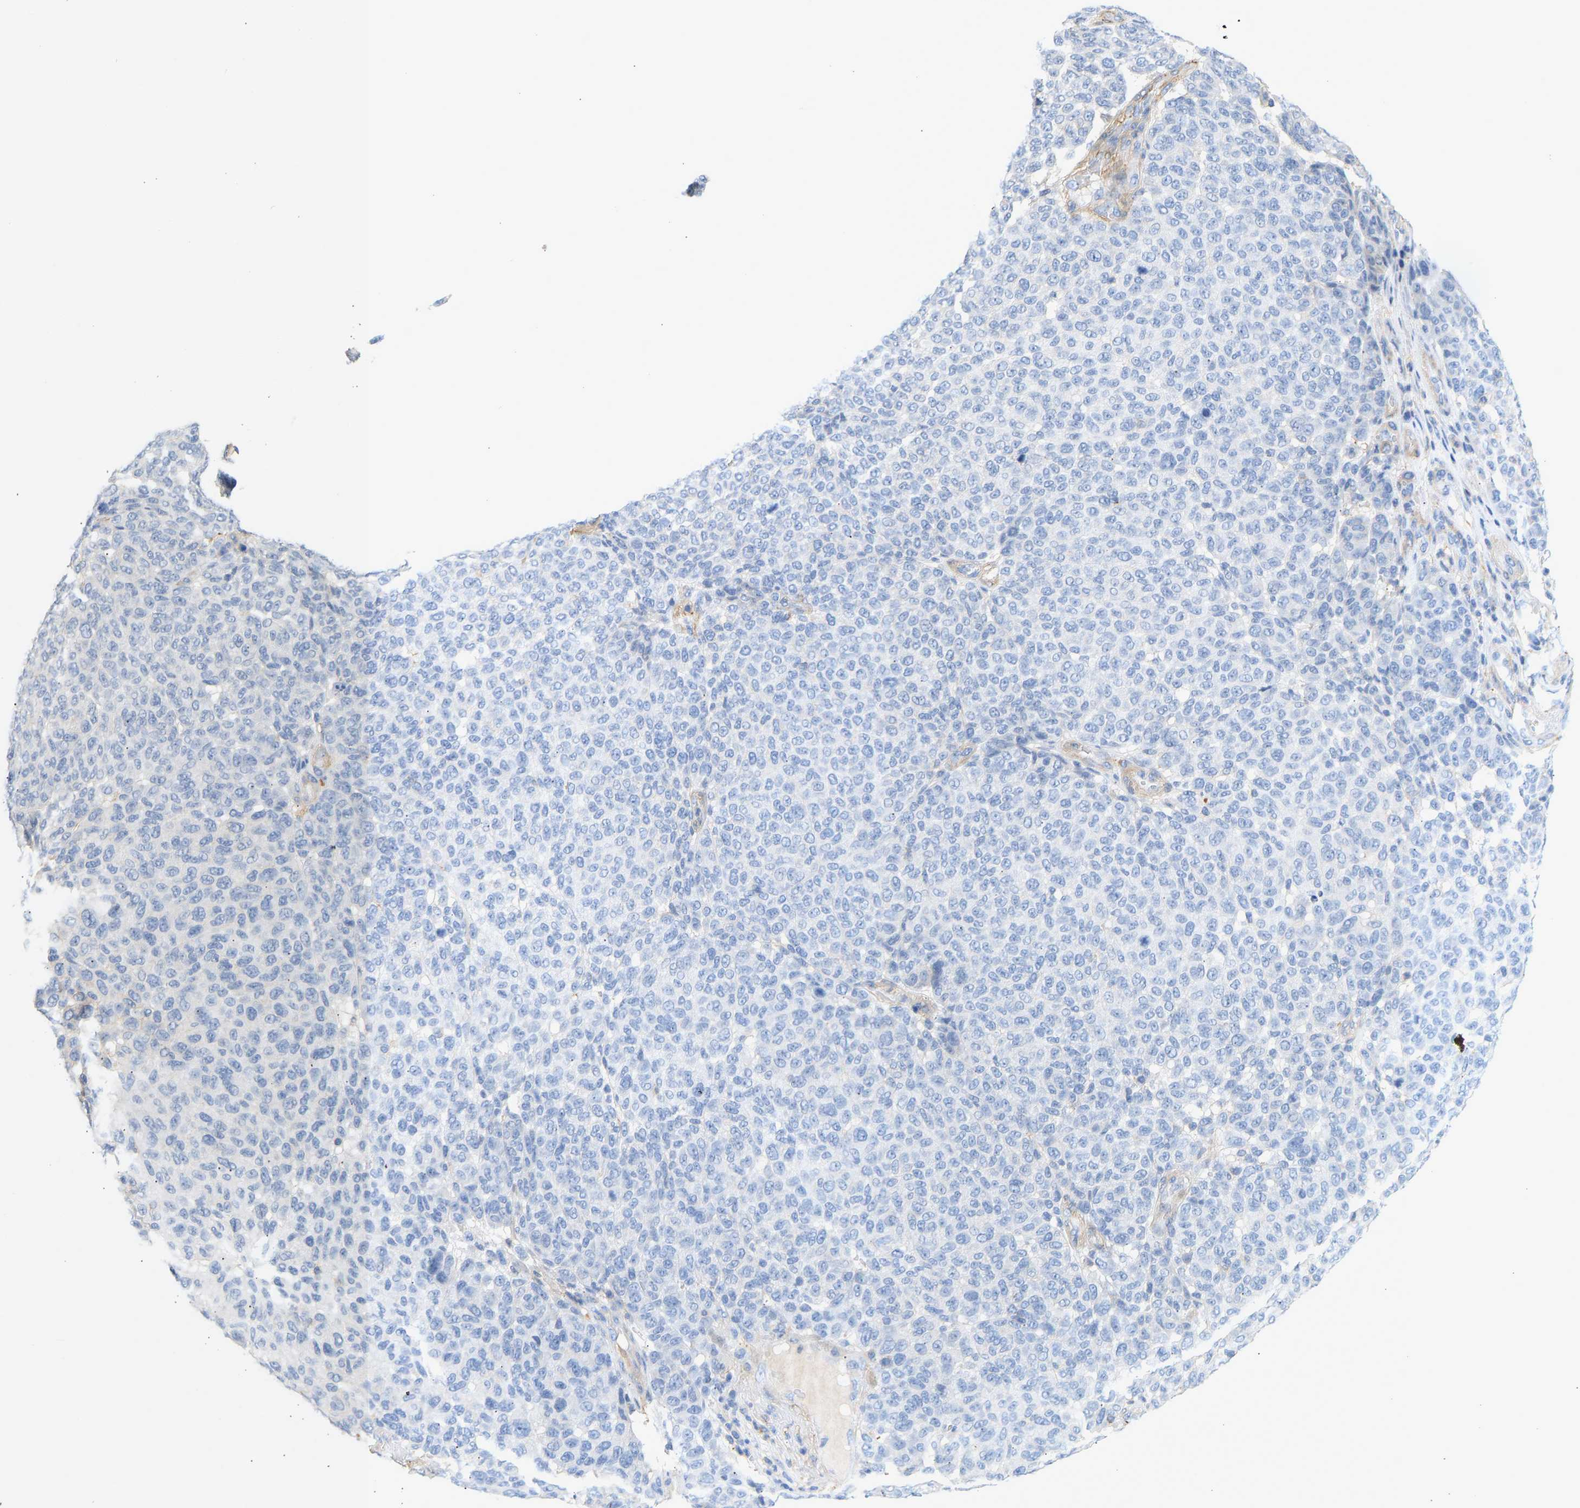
{"staining": {"intensity": "negative", "quantity": "none", "location": "none"}, "tissue": "melanoma", "cell_type": "Tumor cells", "image_type": "cancer", "snomed": [{"axis": "morphology", "description": "Malignant melanoma, NOS"}, {"axis": "topography", "description": "Skin"}], "caption": "Human malignant melanoma stained for a protein using IHC reveals no expression in tumor cells.", "gene": "BVES", "patient": {"sex": "male", "age": 59}}